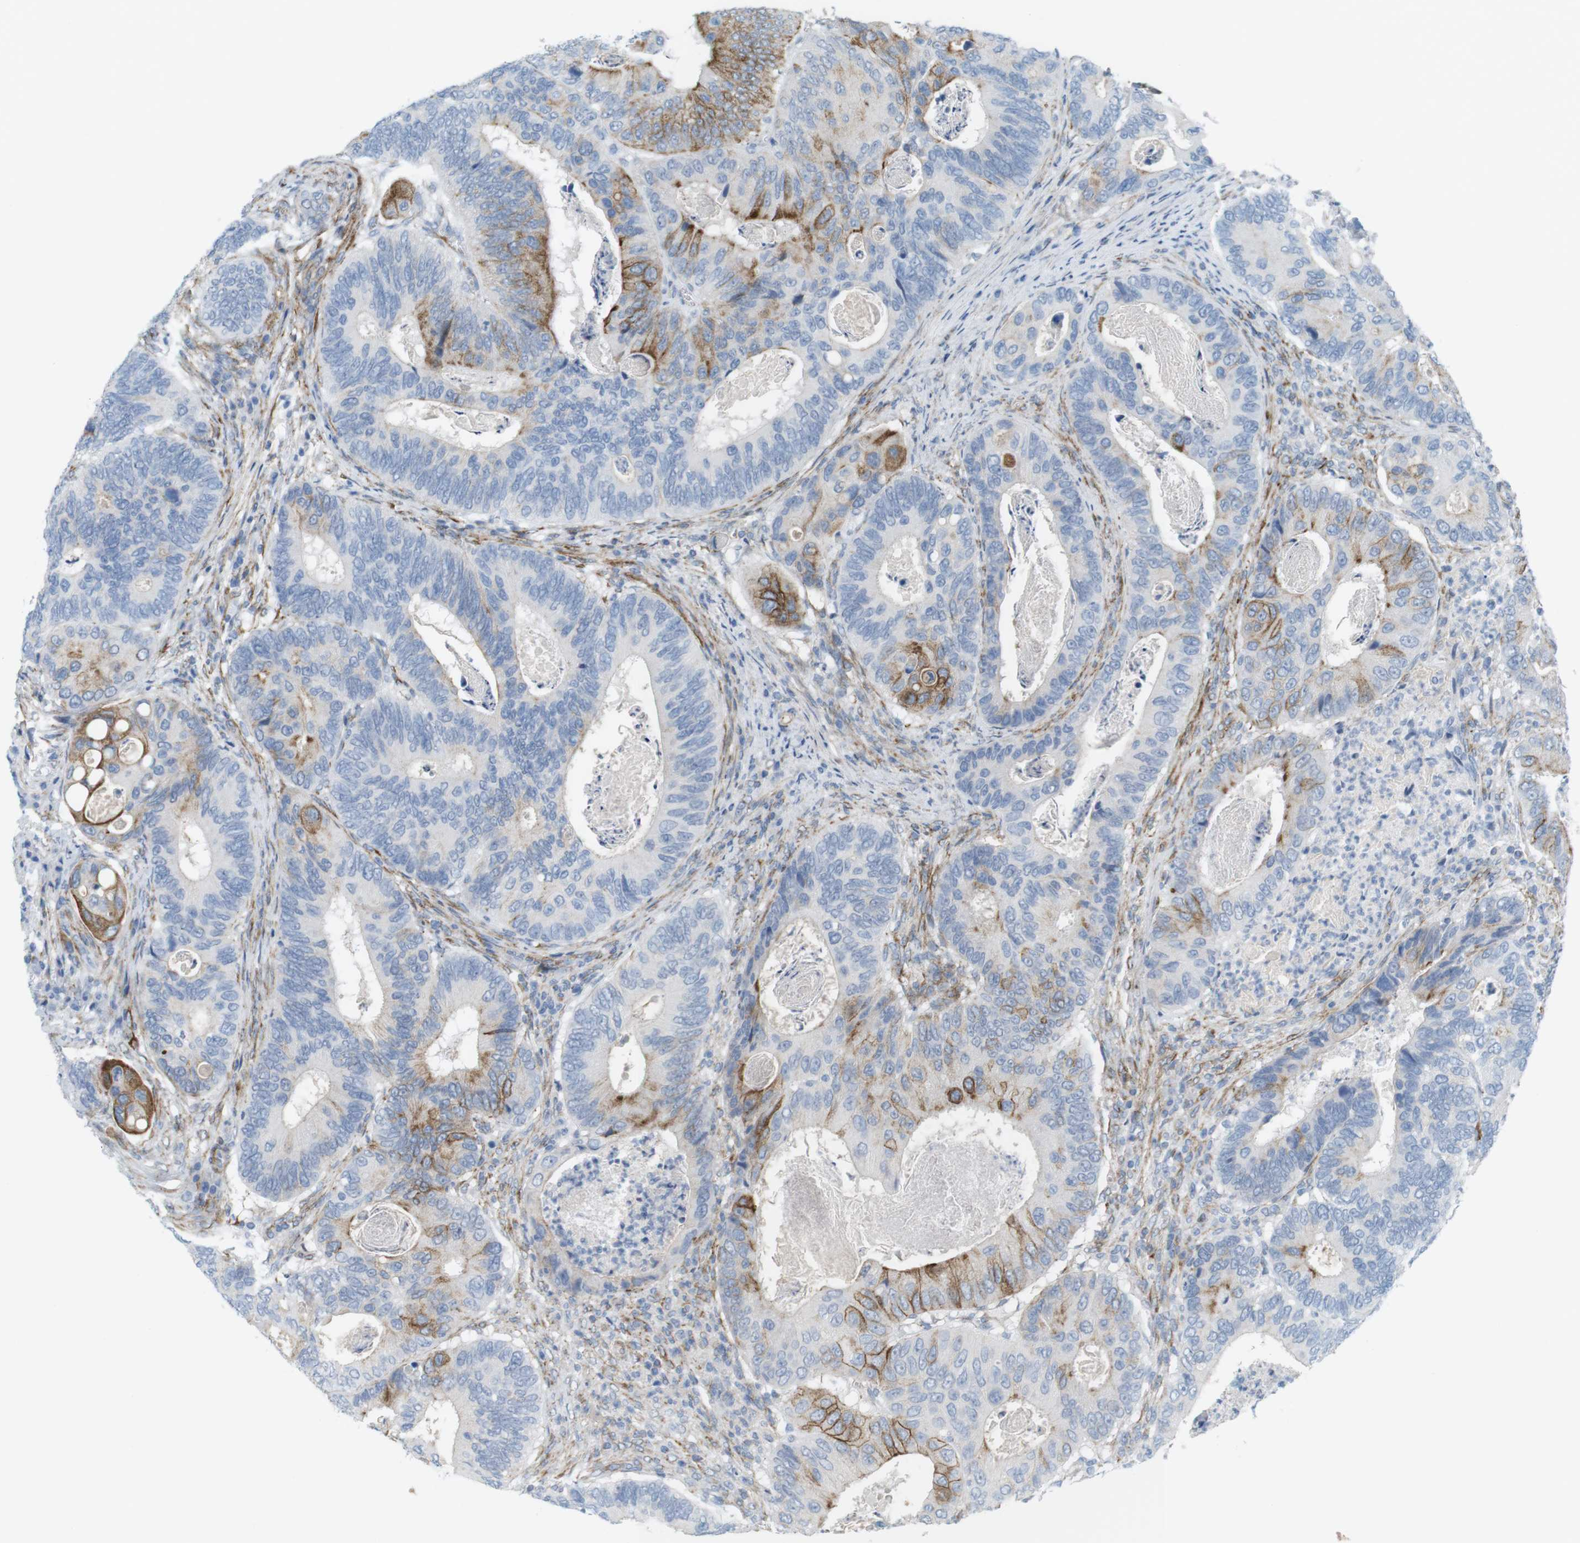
{"staining": {"intensity": "moderate", "quantity": "<25%", "location": "cytoplasmic/membranous"}, "tissue": "colorectal cancer", "cell_type": "Tumor cells", "image_type": "cancer", "snomed": [{"axis": "morphology", "description": "Inflammation, NOS"}, {"axis": "morphology", "description": "Adenocarcinoma, NOS"}, {"axis": "topography", "description": "Colon"}], "caption": "Immunohistochemical staining of colorectal cancer reveals low levels of moderate cytoplasmic/membranous staining in approximately <25% of tumor cells. The staining was performed using DAB, with brown indicating positive protein expression. Nuclei are stained blue with hematoxylin.", "gene": "MYH9", "patient": {"sex": "male", "age": 72}}